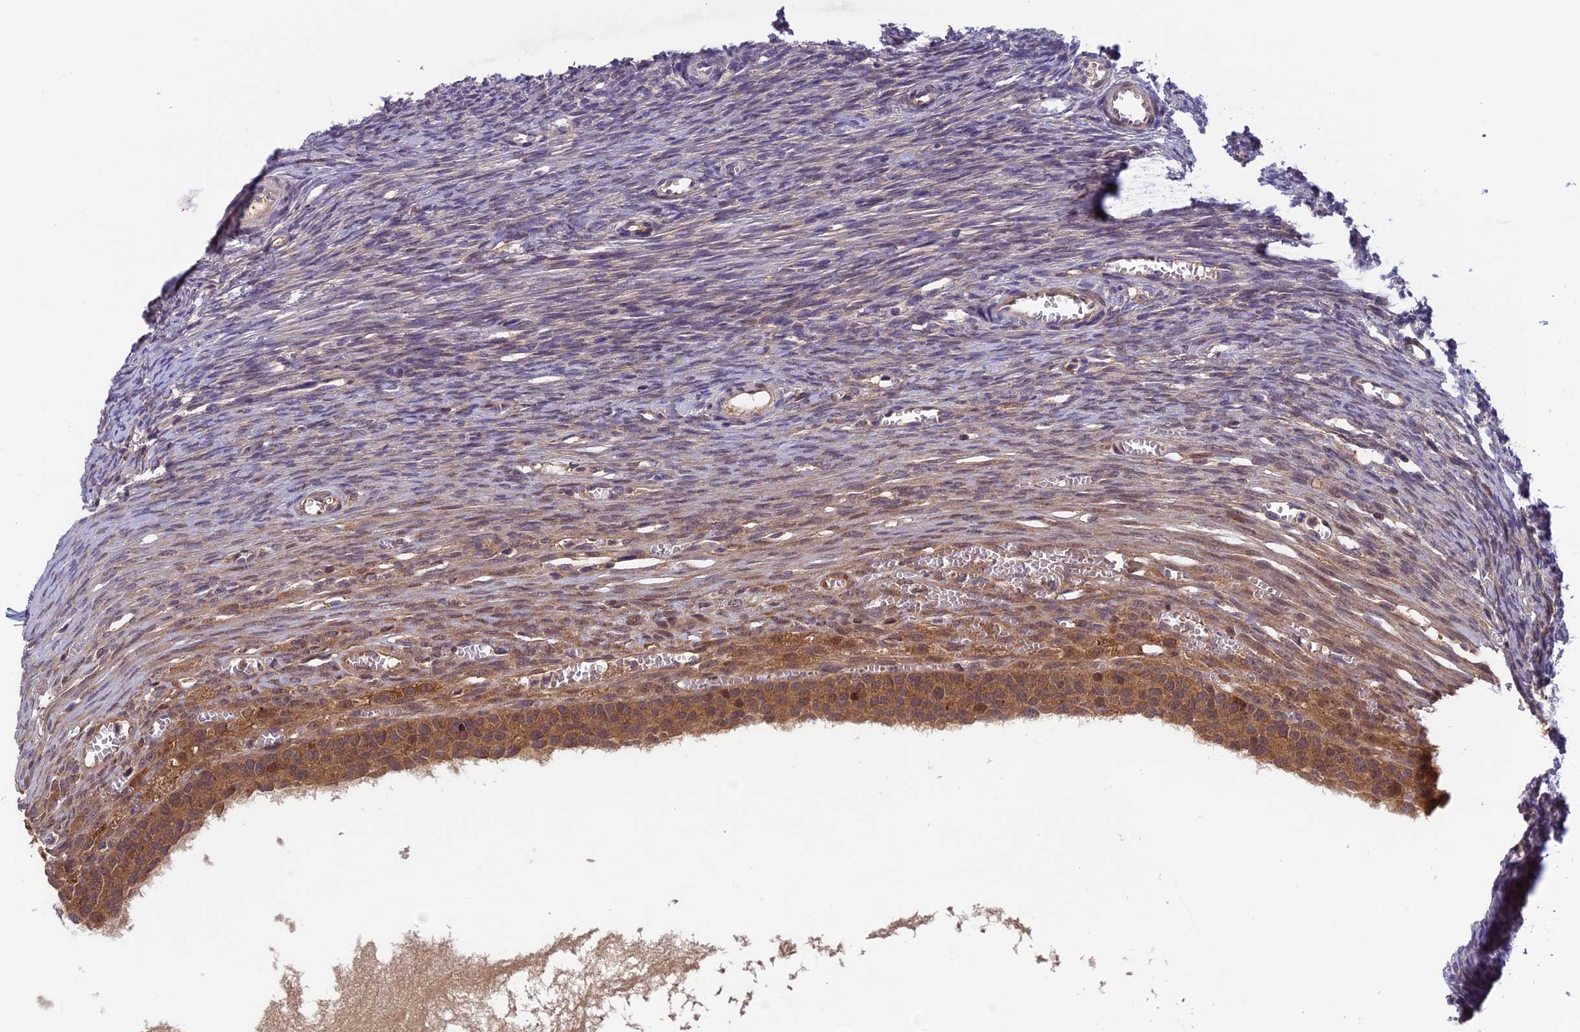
{"staining": {"intensity": "moderate", "quantity": ">75%", "location": "cytoplasmic/membranous"}, "tissue": "ovary", "cell_type": "Follicle cells", "image_type": "normal", "snomed": [{"axis": "morphology", "description": "Normal tissue, NOS"}, {"axis": "topography", "description": "Ovary"}], "caption": "IHC of normal ovary demonstrates medium levels of moderate cytoplasmic/membranous positivity in approximately >75% of follicle cells.", "gene": "CCDC15", "patient": {"sex": "female", "age": 44}}